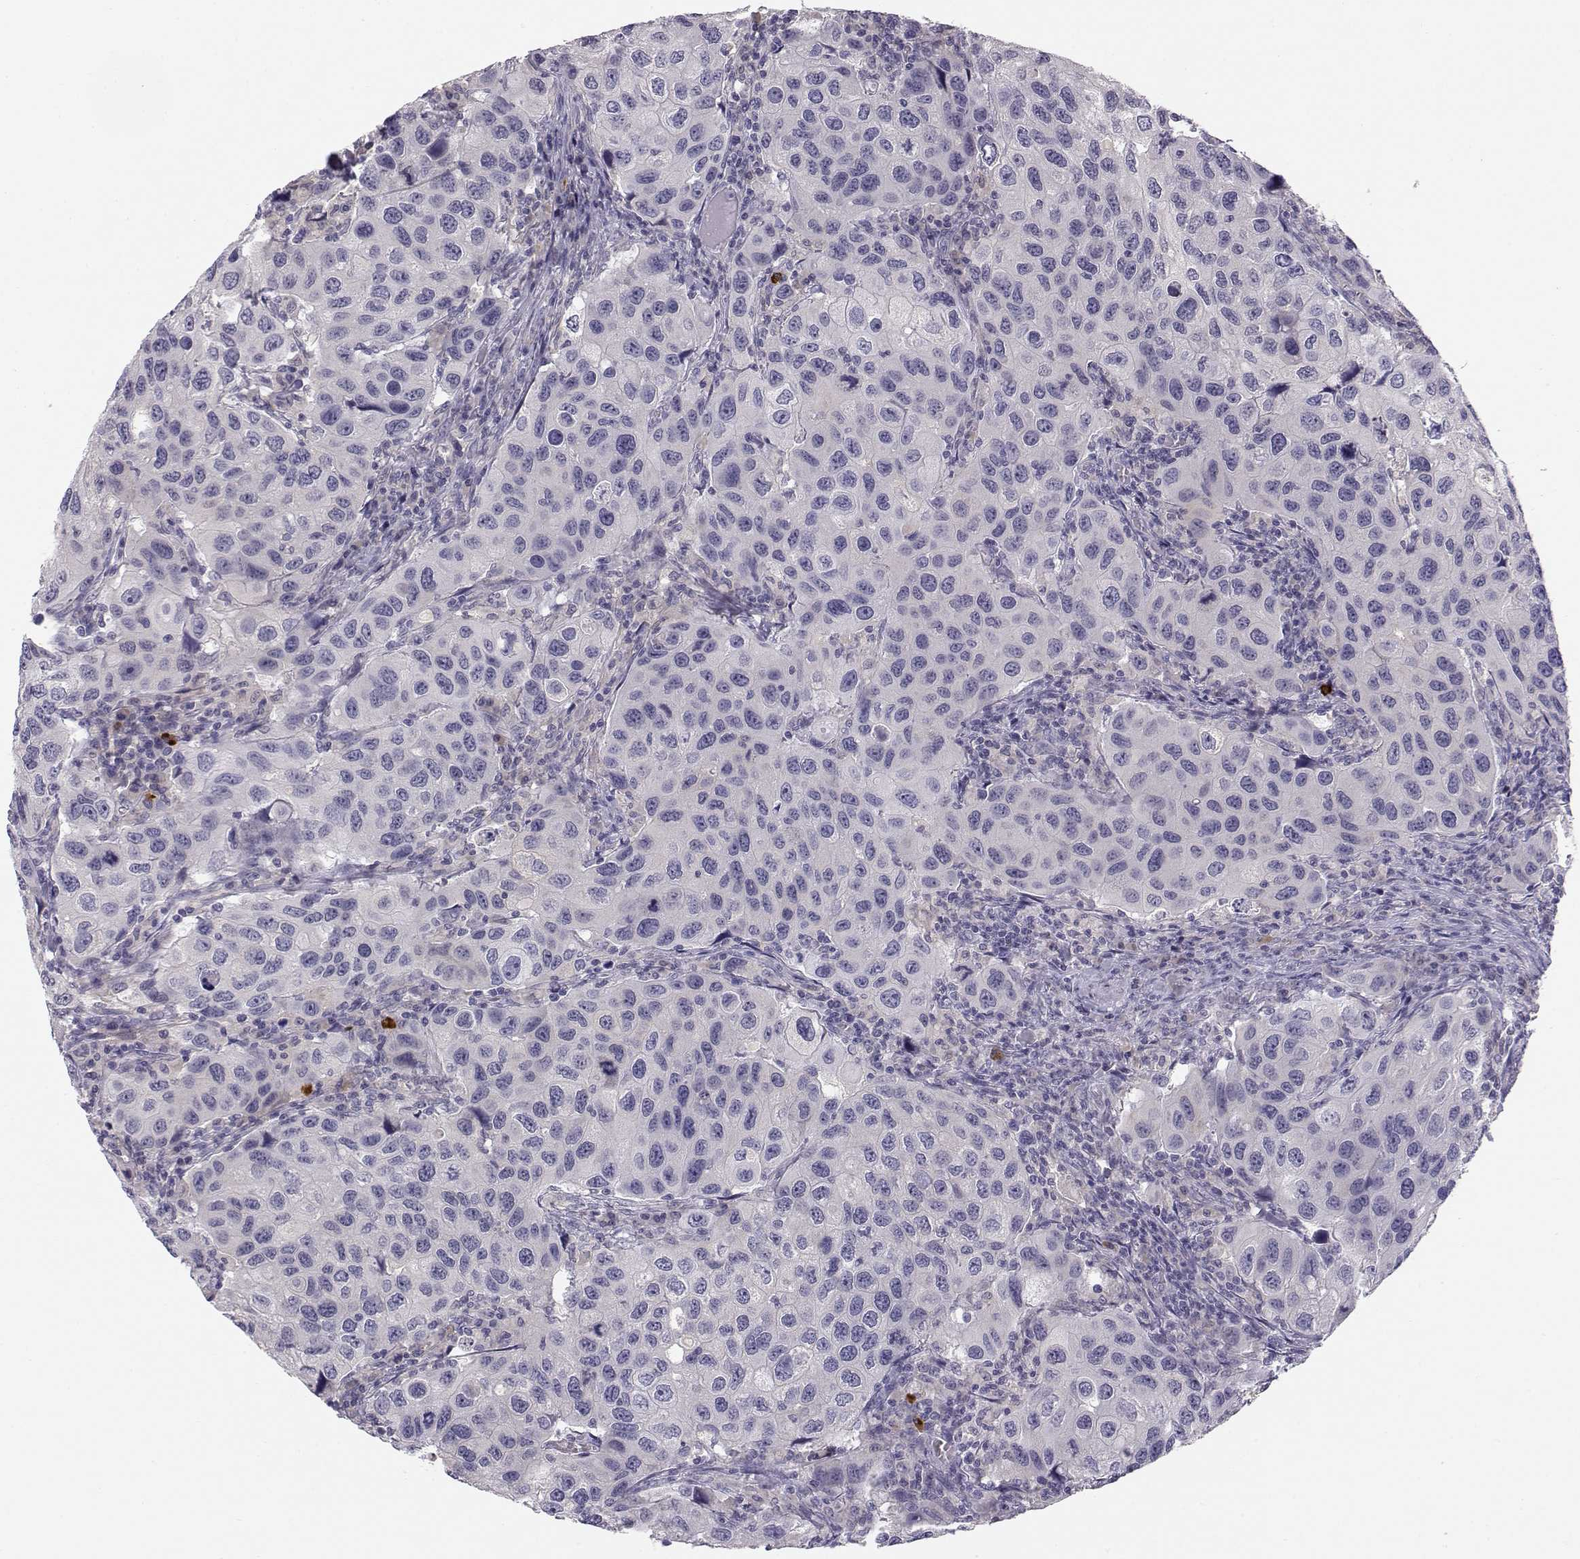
{"staining": {"intensity": "negative", "quantity": "none", "location": "none"}, "tissue": "urothelial cancer", "cell_type": "Tumor cells", "image_type": "cancer", "snomed": [{"axis": "morphology", "description": "Urothelial carcinoma, High grade"}, {"axis": "topography", "description": "Urinary bladder"}], "caption": "High magnification brightfield microscopy of high-grade urothelial carcinoma stained with DAB (3,3'-diaminobenzidine) (brown) and counterstained with hematoxylin (blue): tumor cells show no significant staining.", "gene": "ACSL6", "patient": {"sex": "male", "age": 79}}